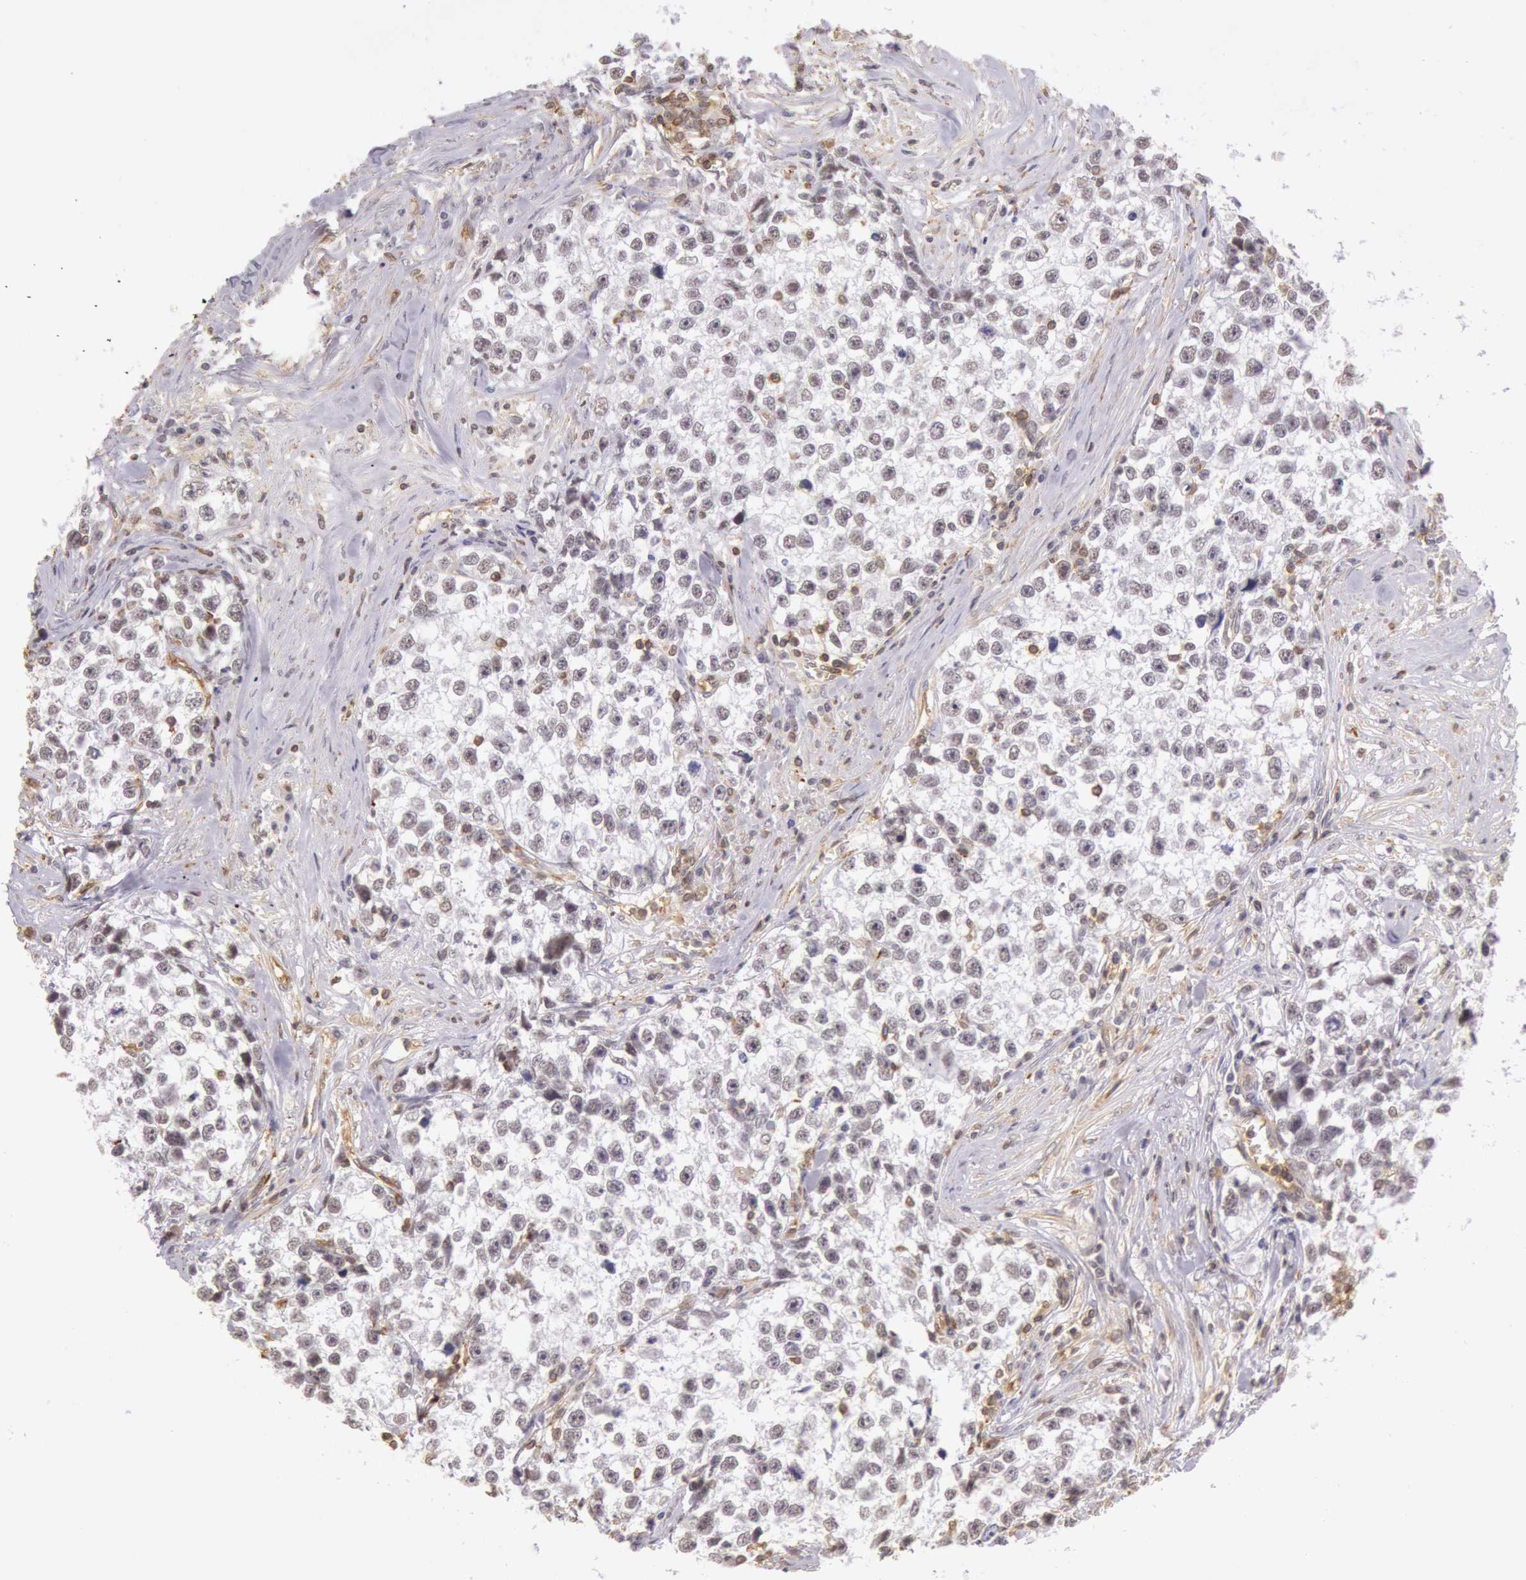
{"staining": {"intensity": "negative", "quantity": "none", "location": "none"}, "tissue": "testis cancer", "cell_type": "Tumor cells", "image_type": "cancer", "snomed": [{"axis": "morphology", "description": "Seminoma, NOS"}, {"axis": "morphology", "description": "Carcinoma, Embryonal, NOS"}, {"axis": "topography", "description": "Testis"}], "caption": "A high-resolution micrograph shows immunohistochemistry (IHC) staining of testis cancer (seminoma), which exhibits no significant expression in tumor cells. Nuclei are stained in blue.", "gene": "HIF1A", "patient": {"sex": "male", "age": 30}}